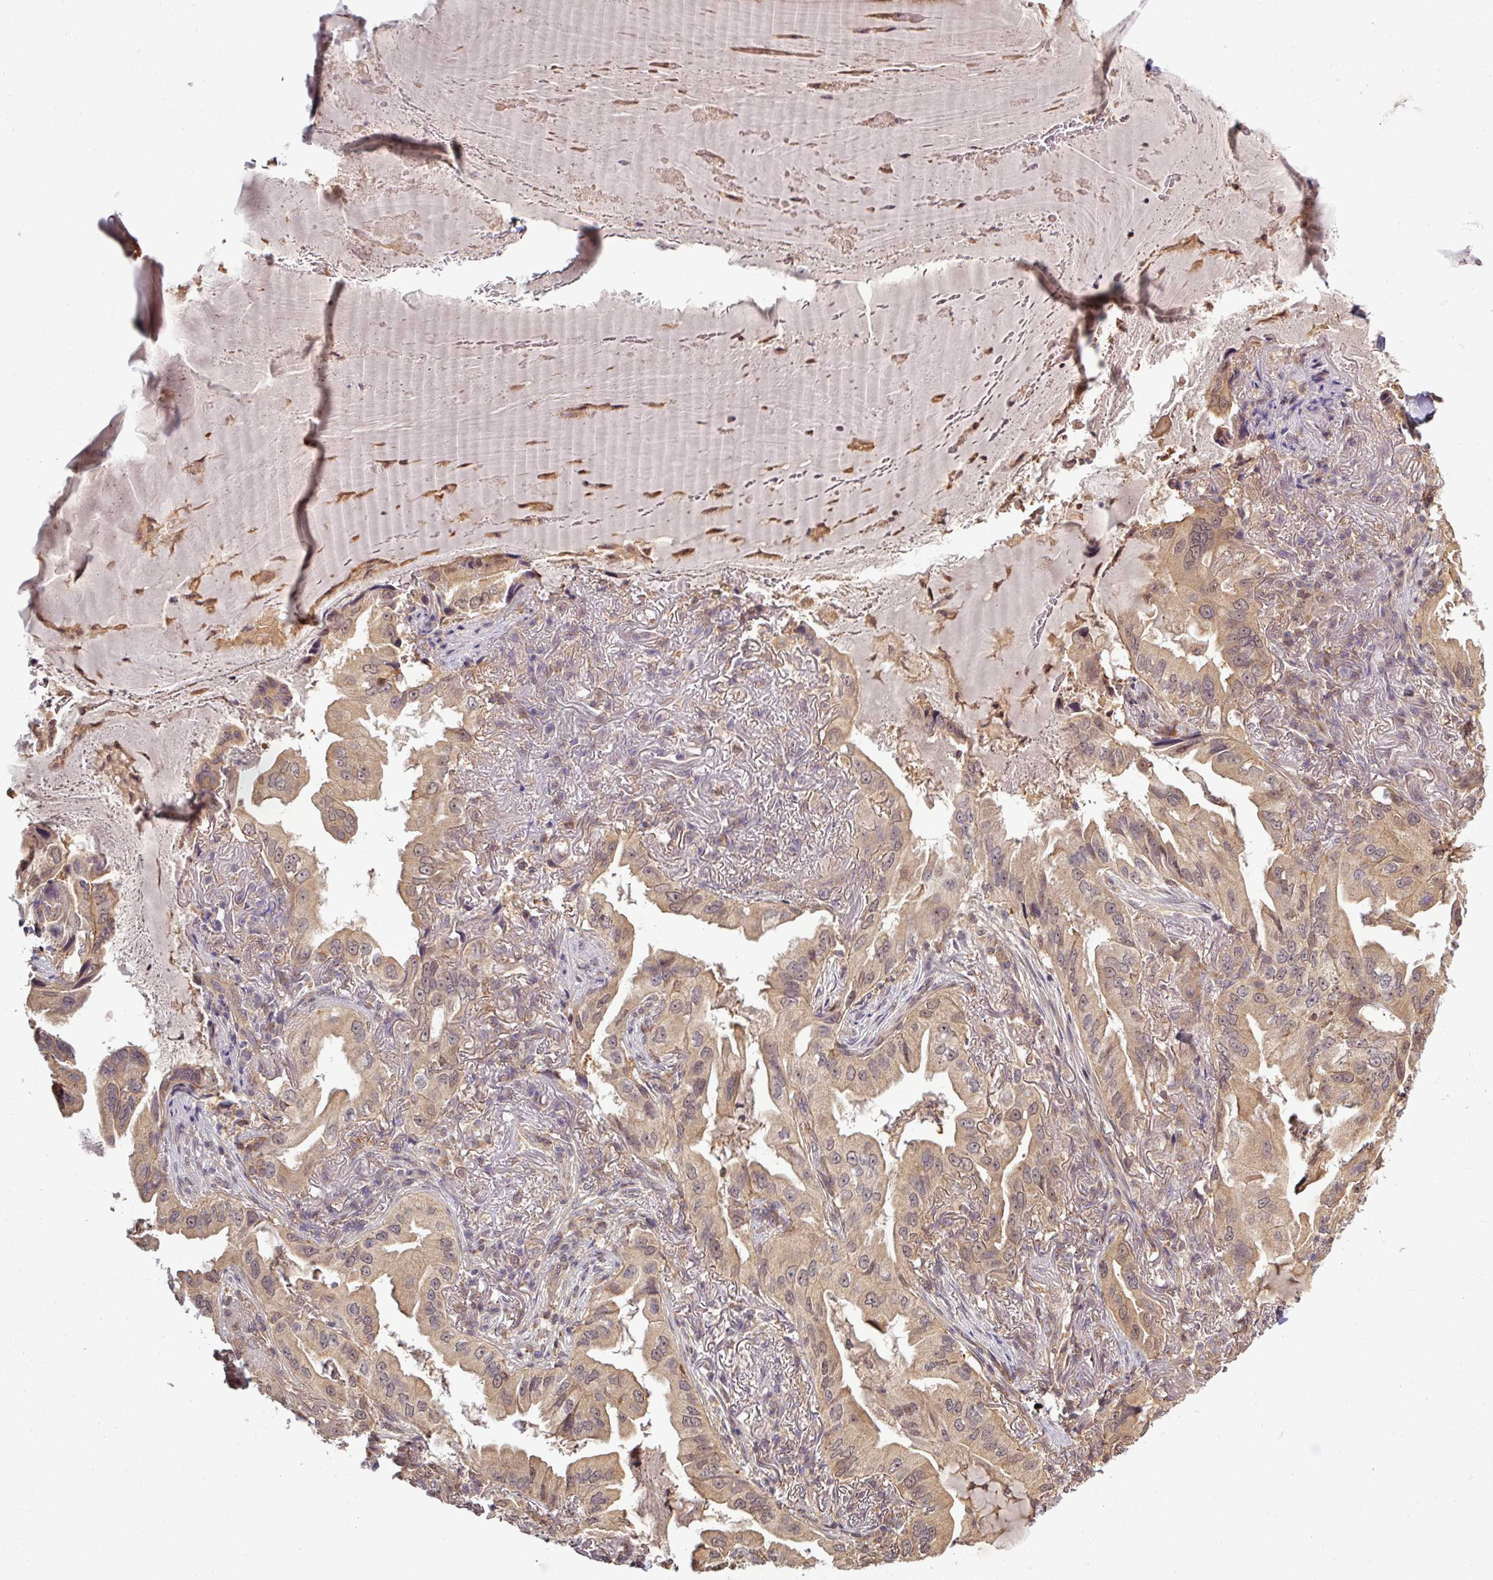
{"staining": {"intensity": "moderate", "quantity": ">75%", "location": "cytoplasmic/membranous"}, "tissue": "lung cancer", "cell_type": "Tumor cells", "image_type": "cancer", "snomed": [{"axis": "morphology", "description": "Adenocarcinoma, NOS"}, {"axis": "topography", "description": "Lung"}], "caption": "Immunohistochemical staining of lung adenocarcinoma shows moderate cytoplasmic/membranous protein expression in about >75% of tumor cells. (DAB (3,3'-diaminobenzidine) IHC with brightfield microscopy, high magnification).", "gene": "TUSC3", "patient": {"sex": "female", "age": 69}}